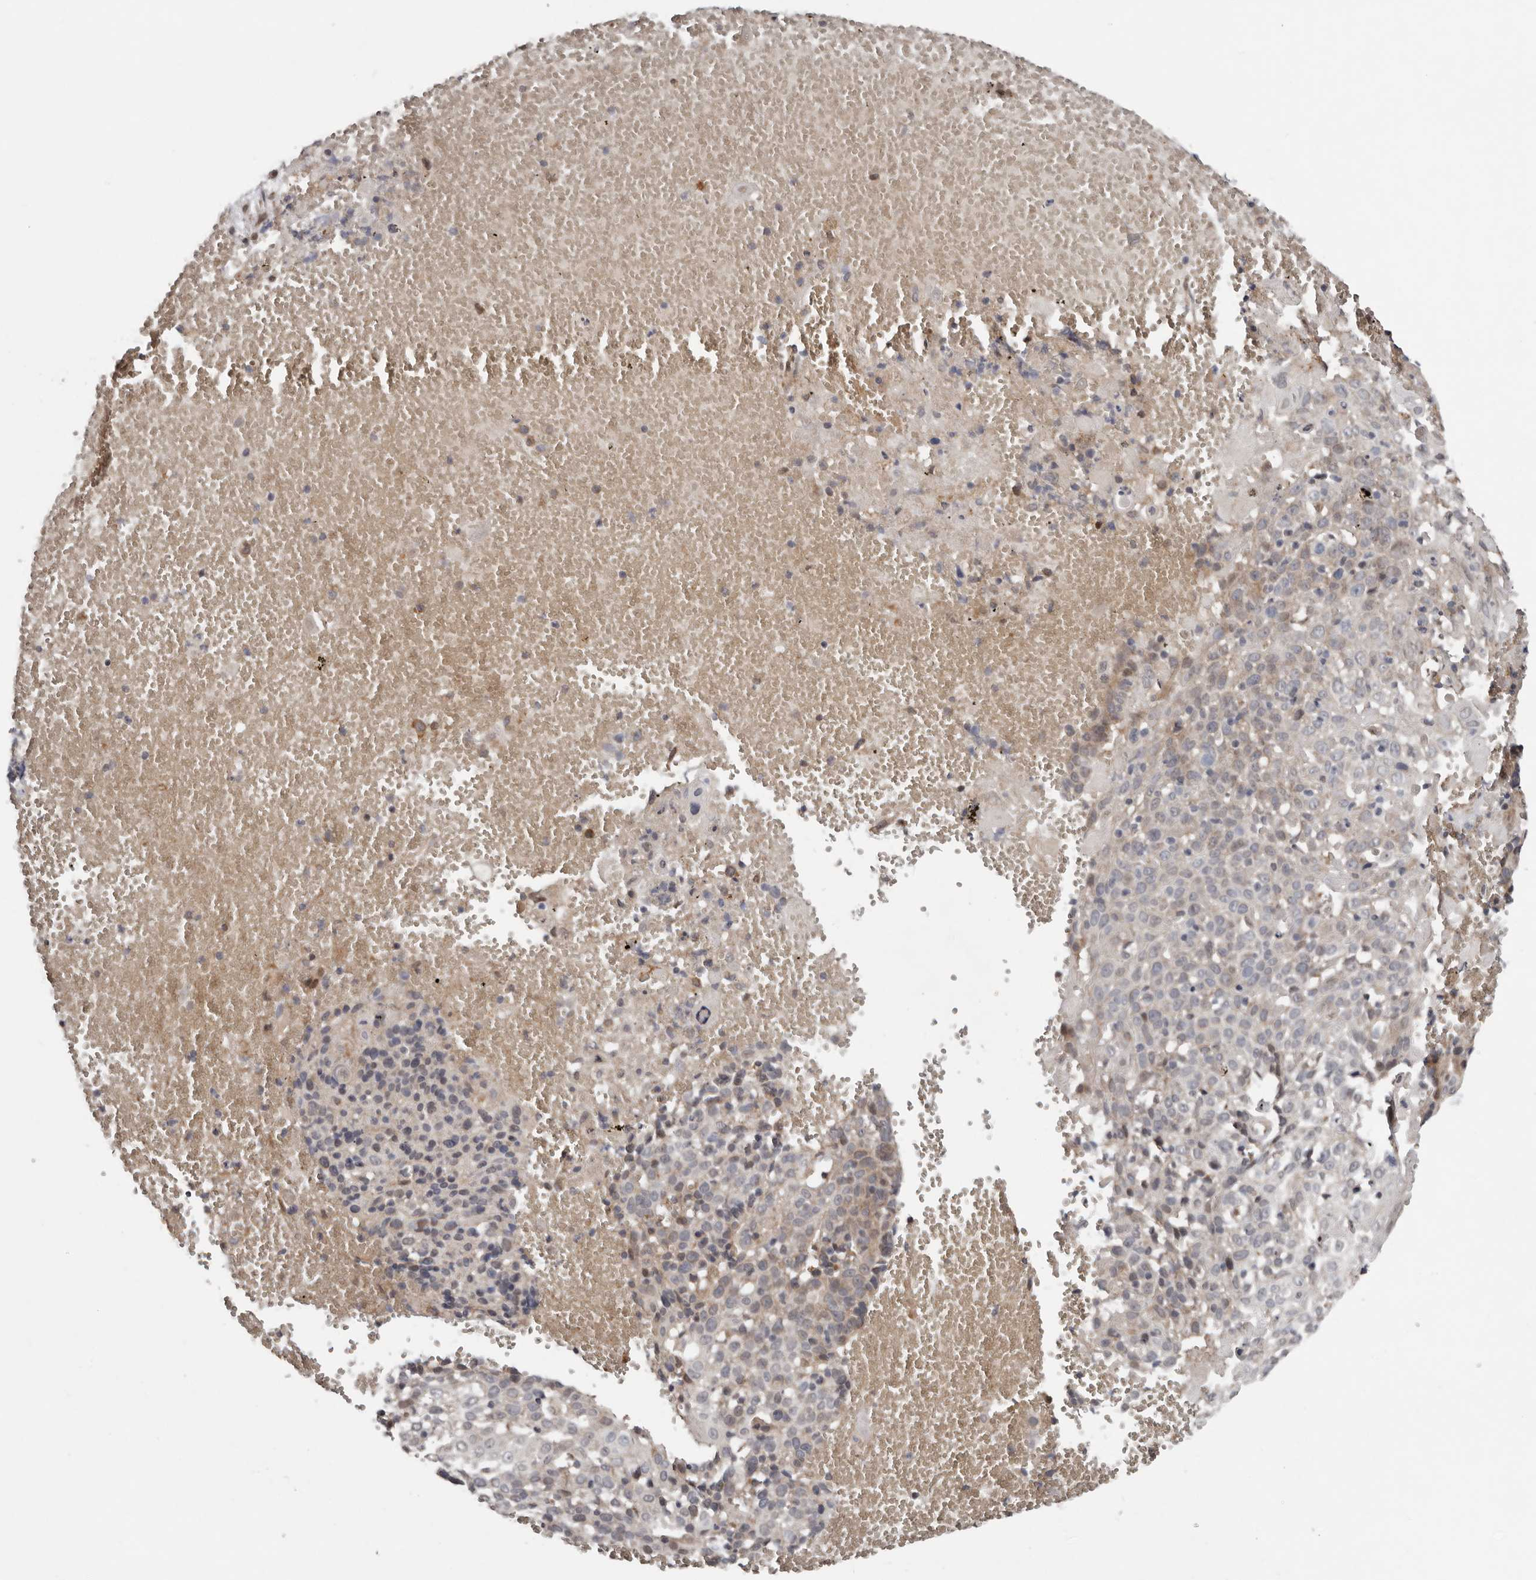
{"staining": {"intensity": "weak", "quantity": "25%-75%", "location": "cytoplasmic/membranous"}, "tissue": "cervical cancer", "cell_type": "Tumor cells", "image_type": "cancer", "snomed": [{"axis": "morphology", "description": "Squamous cell carcinoma, NOS"}, {"axis": "topography", "description": "Cervix"}], "caption": "A brown stain highlights weak cytoplasmic/membranous staining of a protein in human cervical squamous cell carcinoma tumor cells.", "gene": "CHML", "patient": {"sex": "female", "age": 74}}